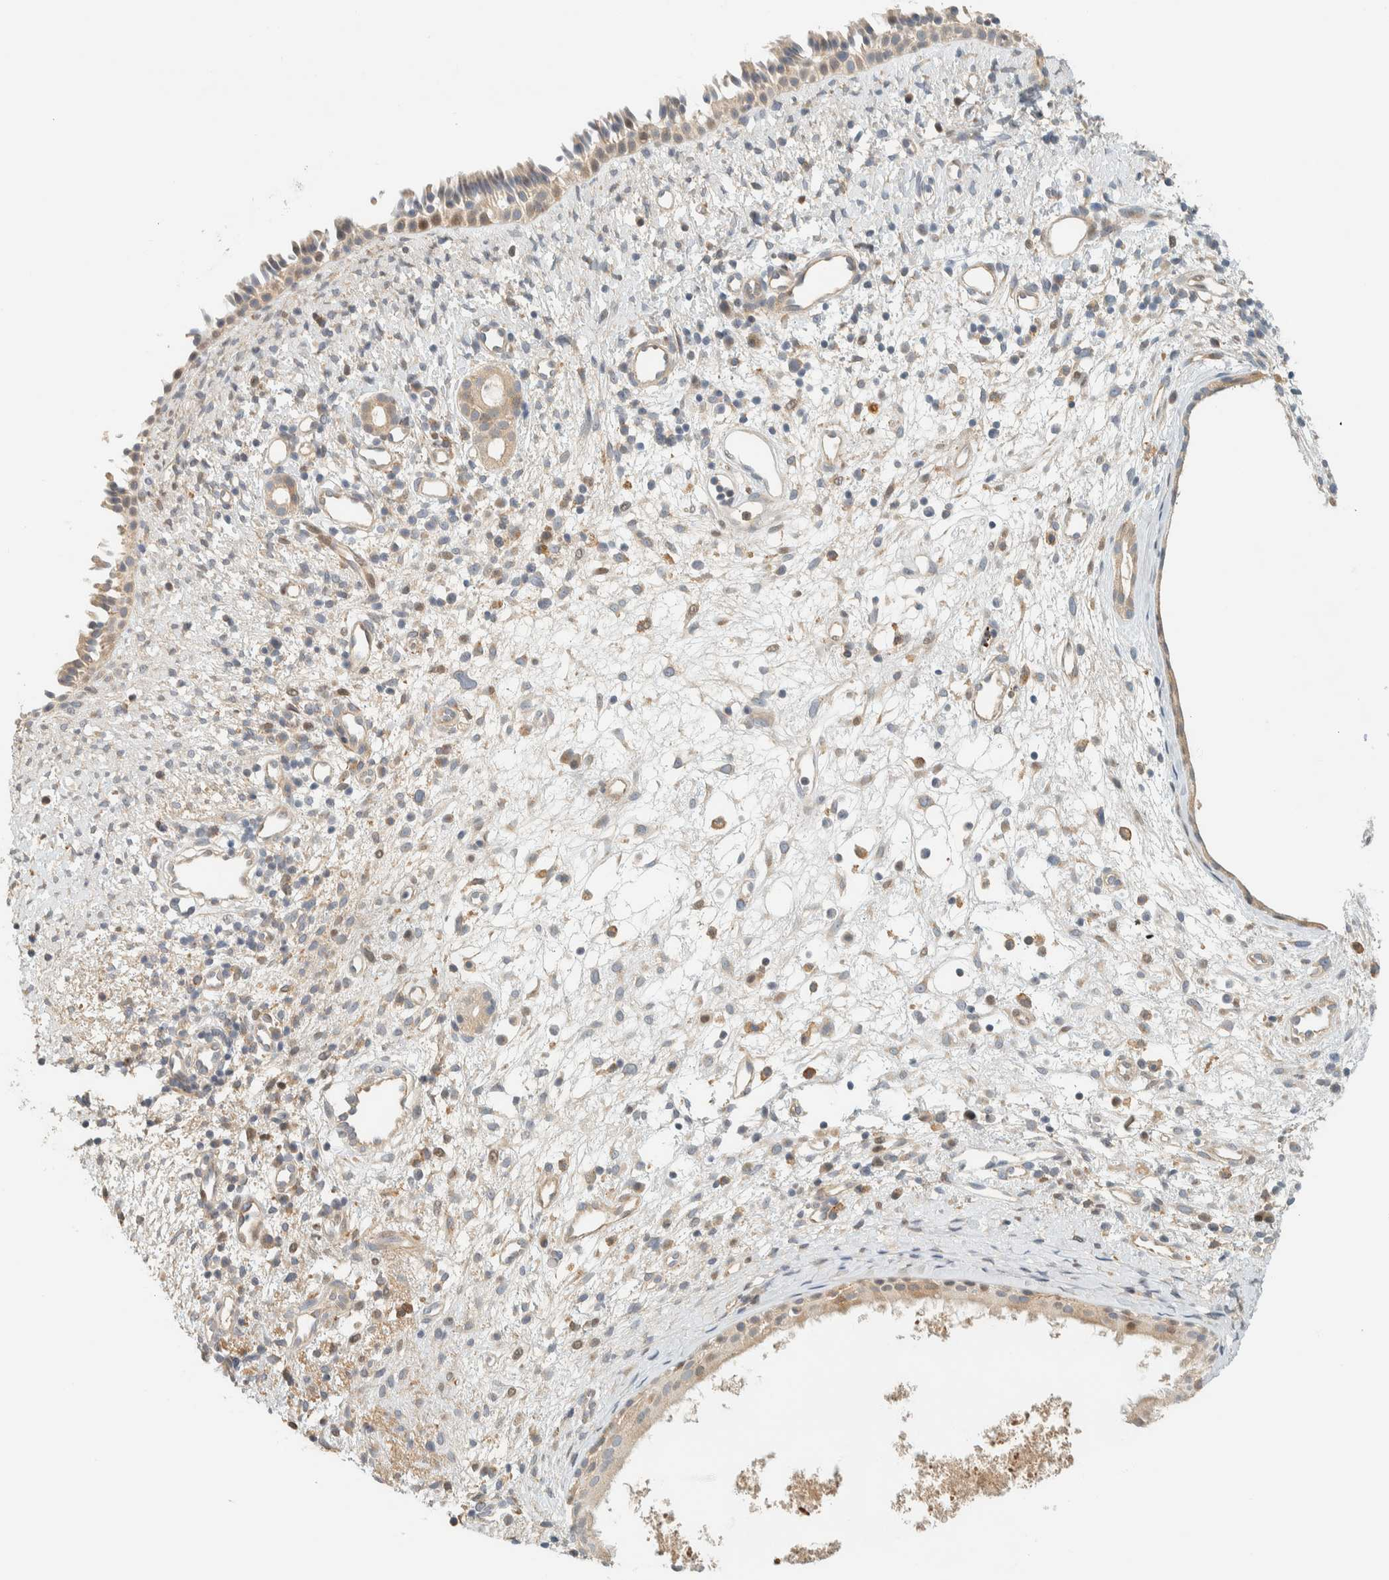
{"staining": {"intensity": "moderate", "quantity": "25%-75%", "location": "cytoplasmic/membranous"}, "tissue": "nasopharynx", "cell_type": "Respiratory epithelial cells", "image_type": "normal", "snomed": [{"axis": "morphology", "description": "Normal tissue, NOS"}, {"axis": "topography", "description": "Nasopharynx"}], "caption": "Protein expression analysis of benign human nasopharynx reveals moderate cytoplasmic/membranous positivity in approximately 25%-75% of respiratory epithelial cells.", "gene": "CCDC171", "patient": {"sex": "male", "age": 22}}